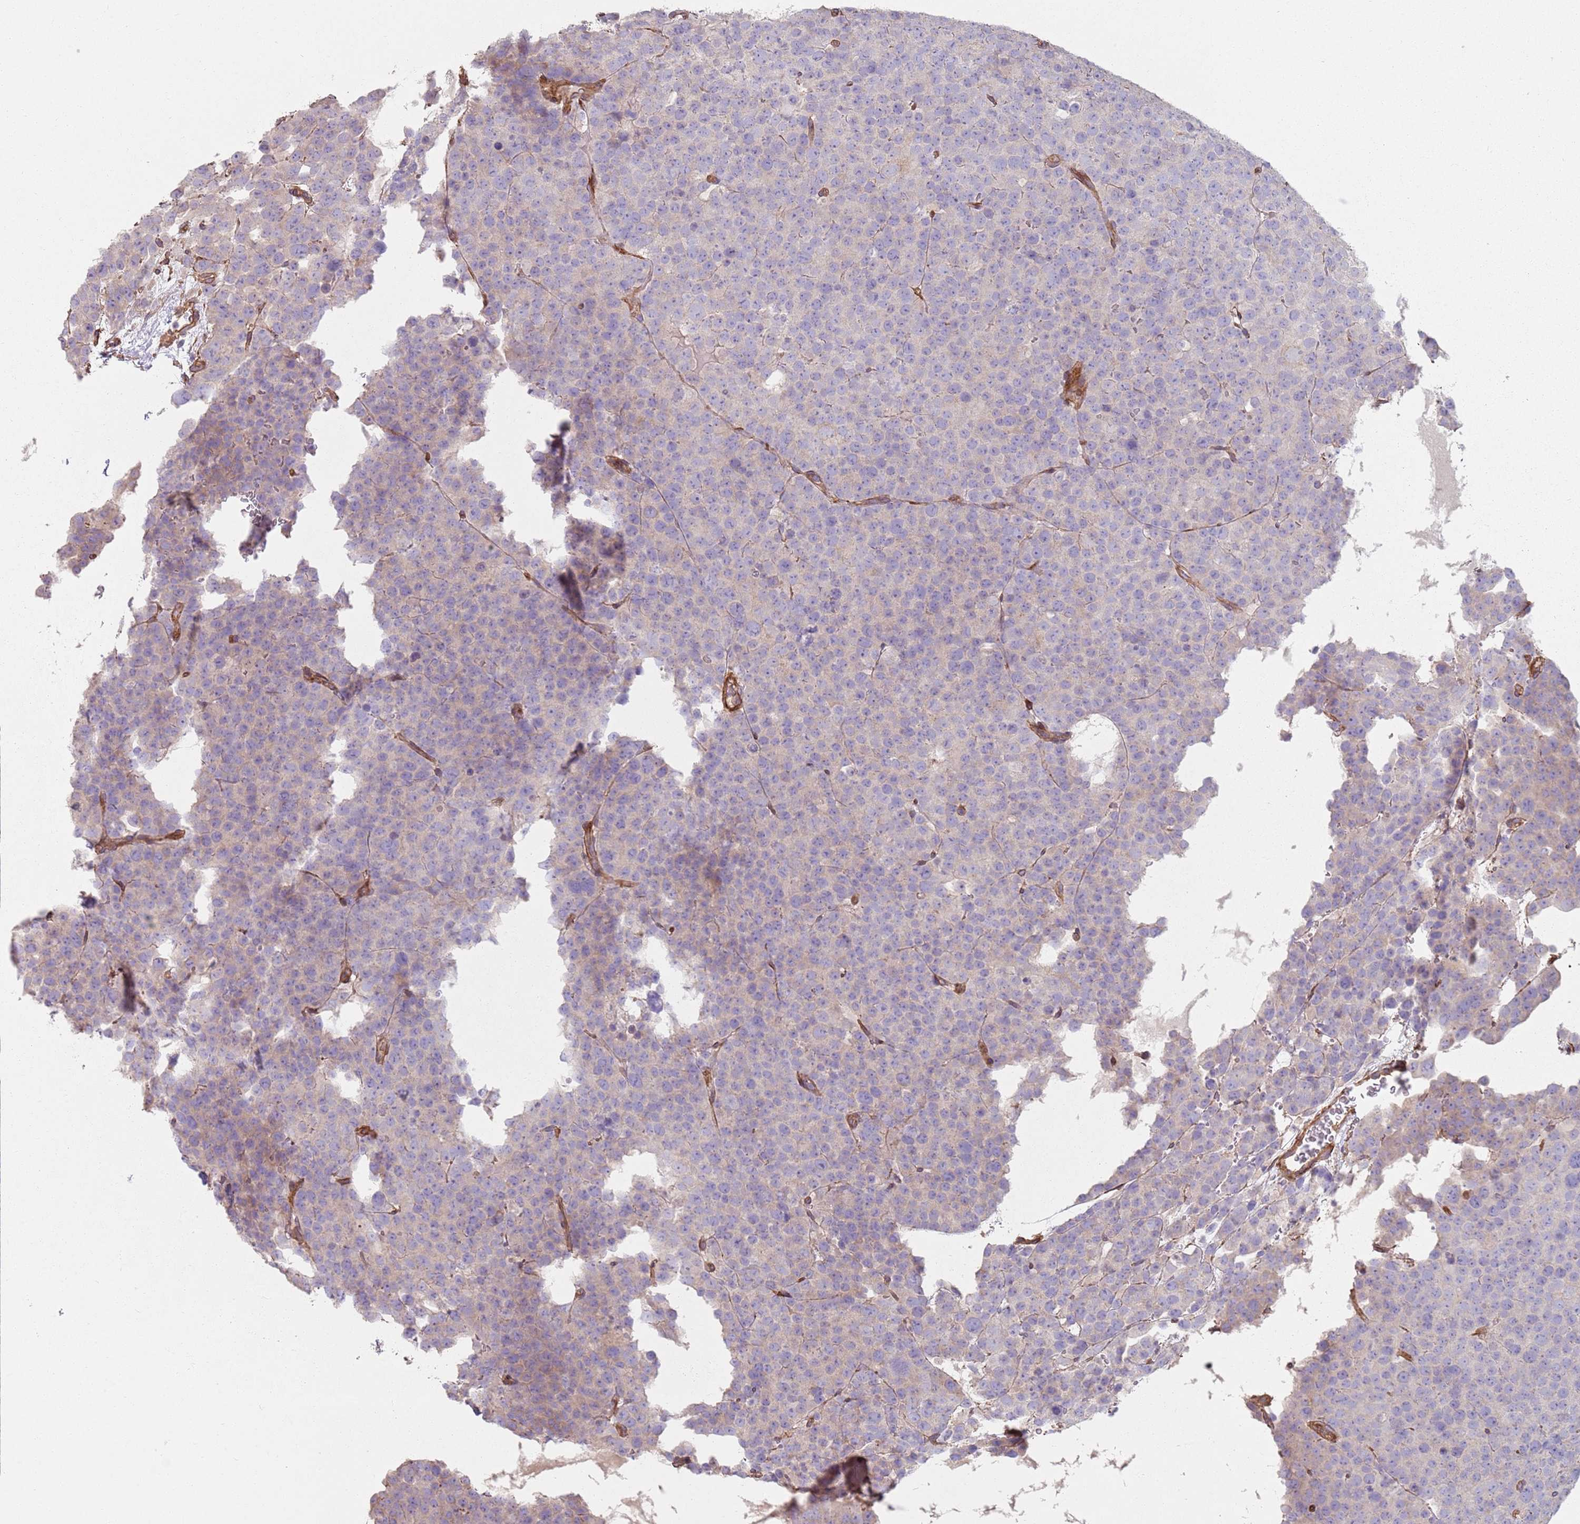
{"staining": {"intensity": "negative", "quantity": "none", "location": "none"}, "tissue": "testis cancer", "cell_type": "Tumor cells", "image_type": "cancer", "snomed": [{"axis": "morphology", "description": "Seminoma, NOS"}, {"axis": "topography", "description": "Testis"}], "caption": "A high-resolution photomicrograph shows immunohistochemistry (IHC) staining of testis cancer (seminoma), which exhibits no significant staining in tumor cells.", "gene": "PHLPP2", "patient": {"sex": "male", "age": 71}}